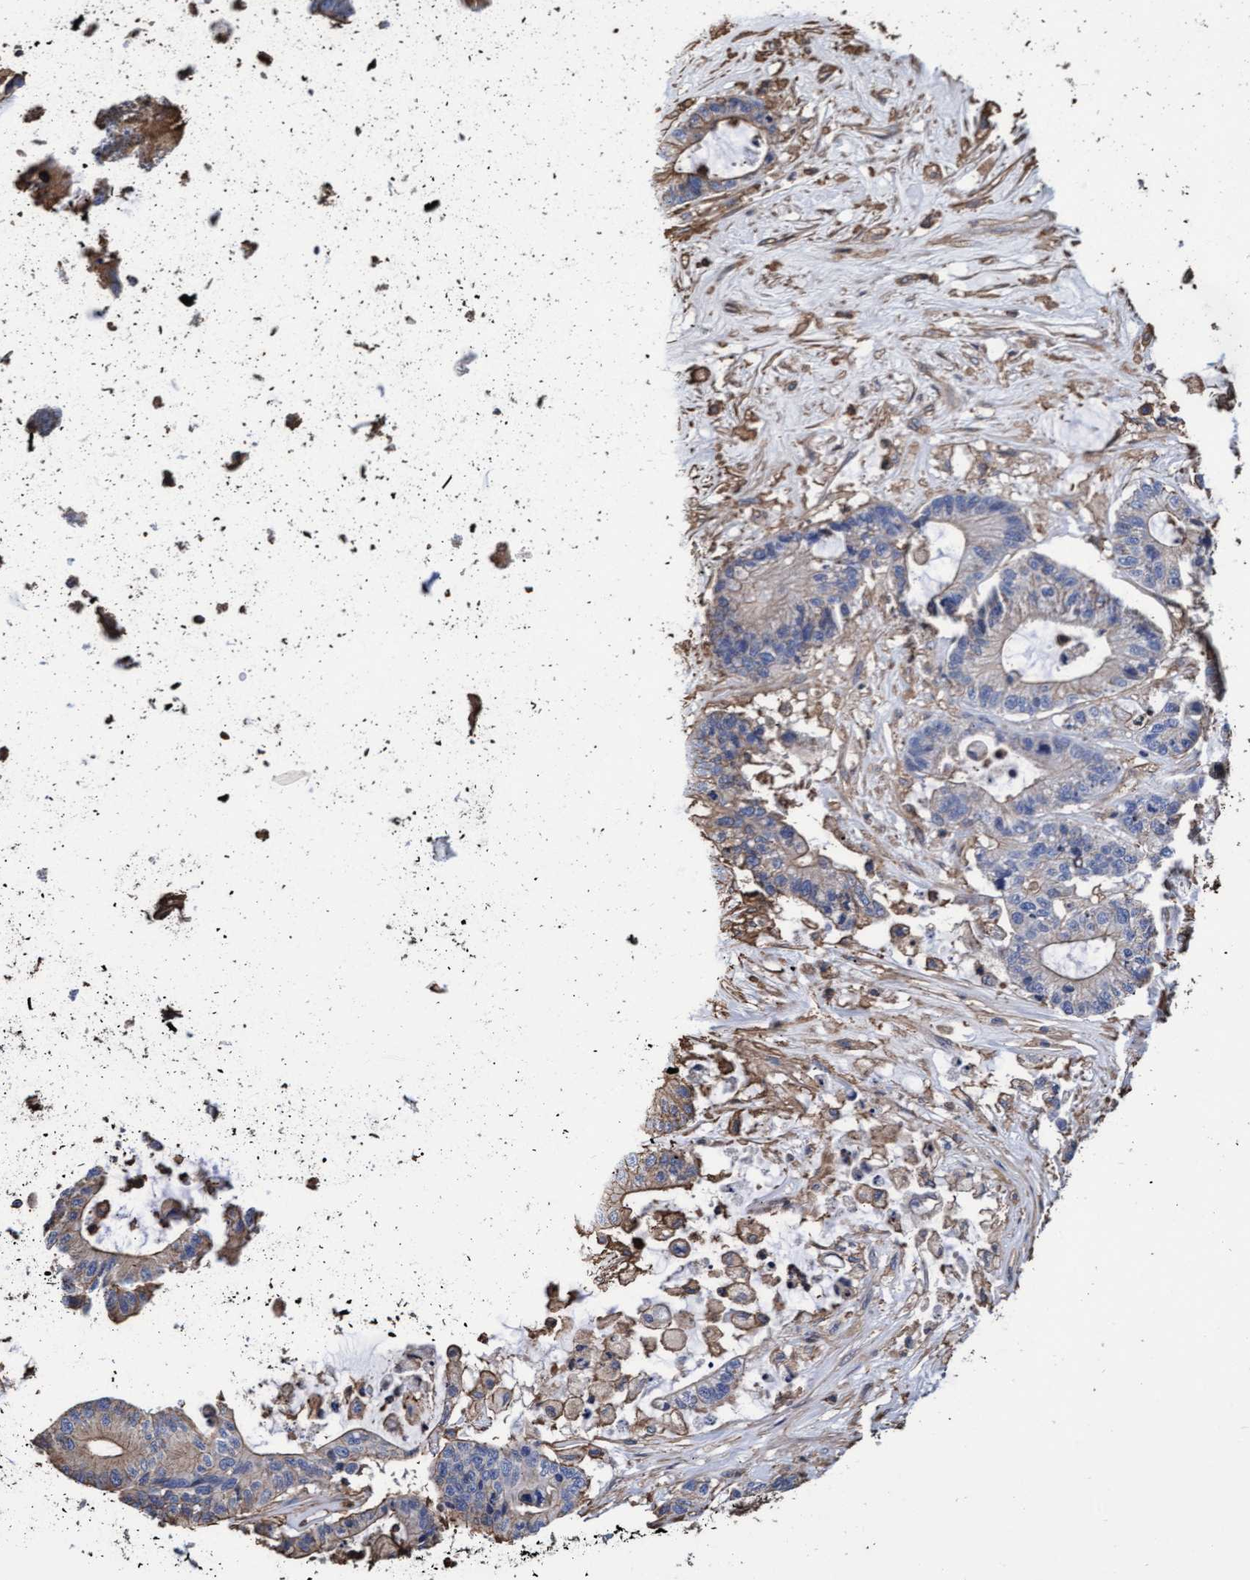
{"staining": {"intensity": "weak", "quantity": "<25%", "location": "cytoplasmic/membranous"}, "tissue": "colorectal cancer", "cell_type": "Tumor cells", "image_type": "cancer", "snomed": [{"axis": "morphology", "description": "Adenocarcinoma, NOS"}, {"axis": "topography", "description": "Colon"}], "caption": "Image shows no protein positivity in tumor cells of colorectal adenocarcinoma tissue. The staining was performed using DAB (3,3'-diaminobenzidine) to visualize the protein expression in brown, while the nuclei were stained in blue with hematoxylin (Magnification: 20x).", "gene": "GRHPR", "patient": {"sex": "female", "age": 84}}